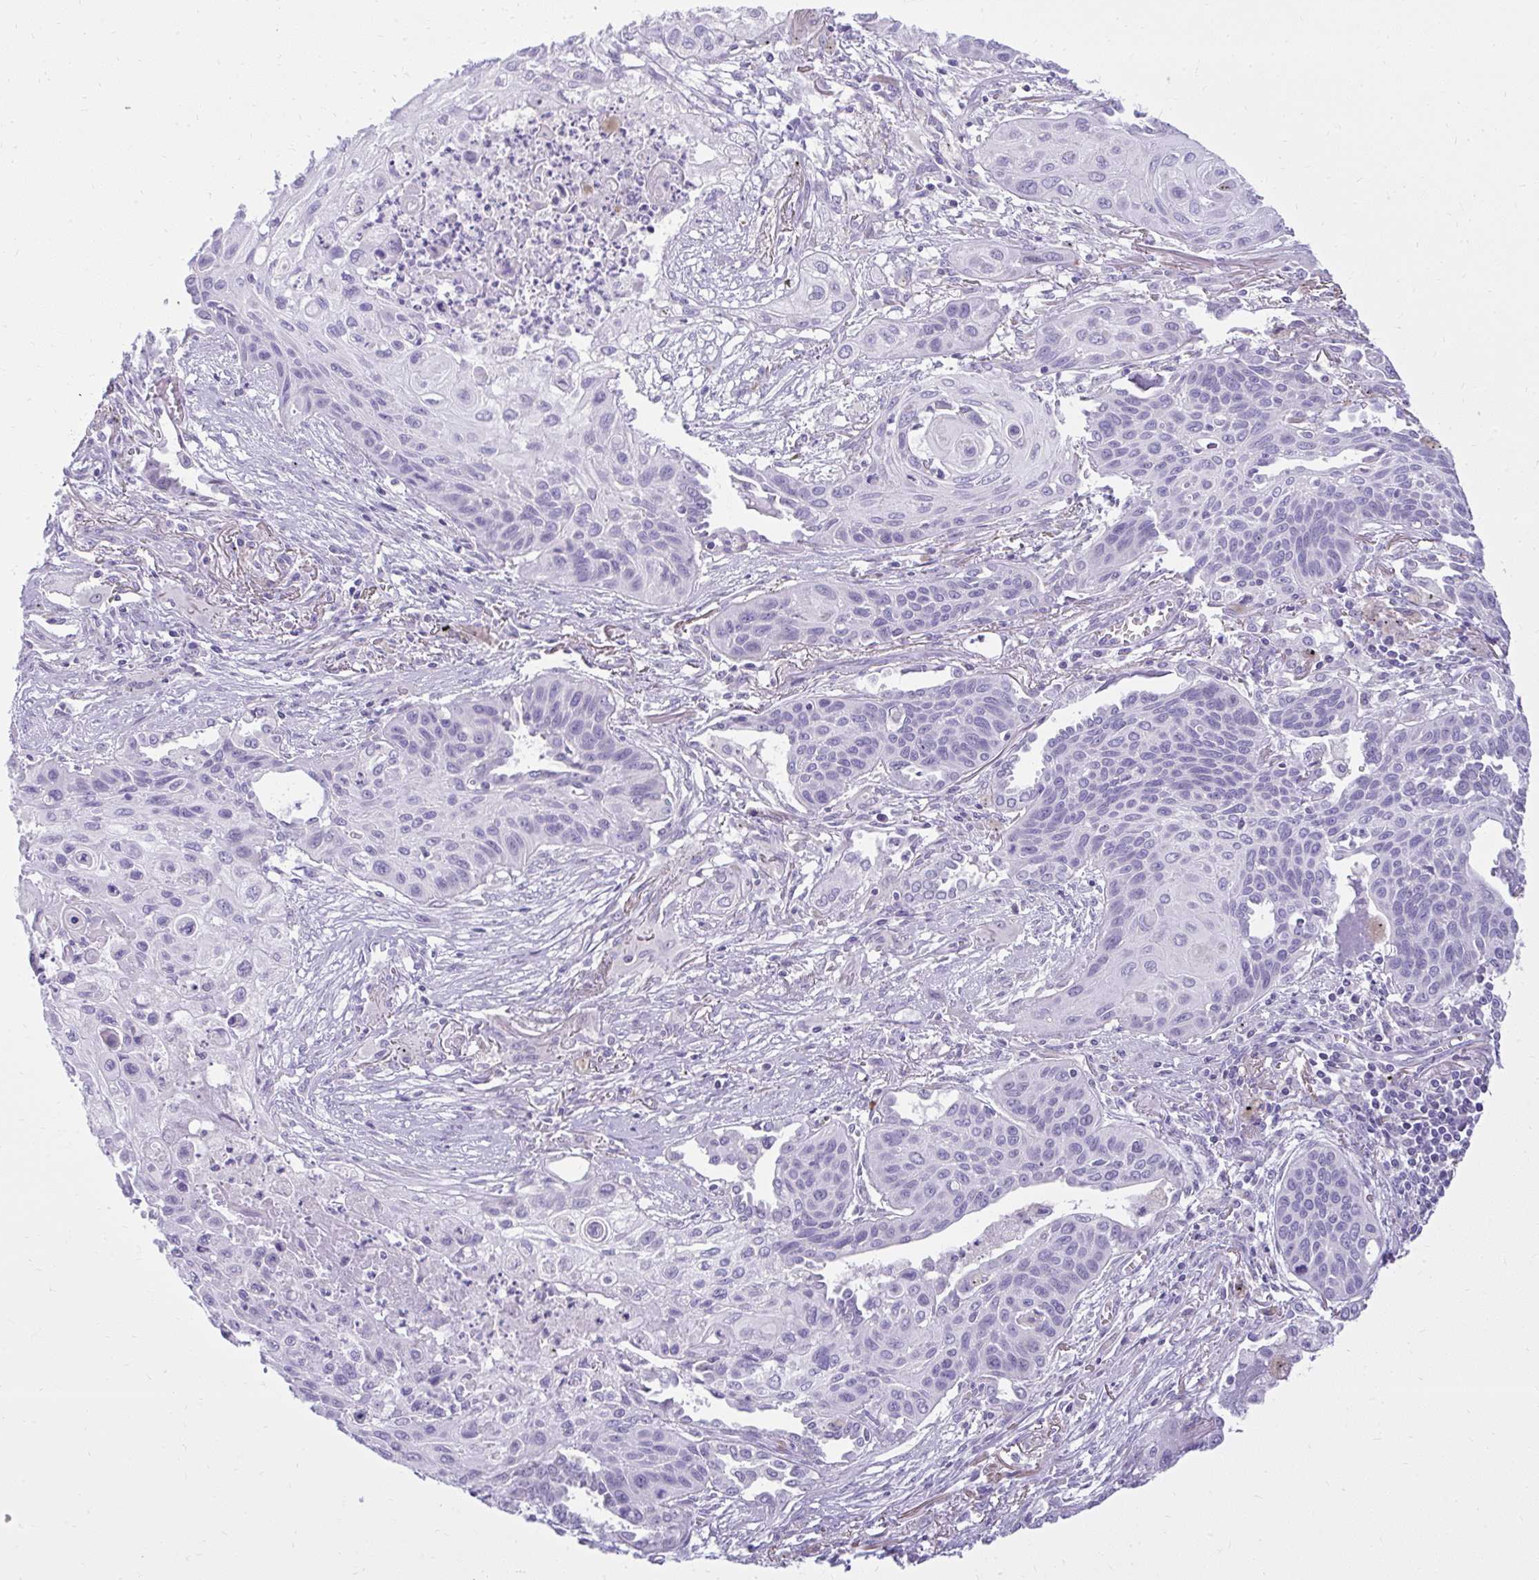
{"staining": {"intensity": "negative", "quantity": "none", "location": "none"}, "tissue": "lung cancer", "cell_type": "Tumor cells", "image_type": "cancer", "snomed": [{"axis": "morphology", "description": "Squamous cell carcinoma, NOS"}, {"axis": "topography", "description": "Lung"}], "caption": "Tumor cells show no significant positivity in lung cancer.", "gene": "PRAP1", "patient": {"sex": "male", "age": 71}}